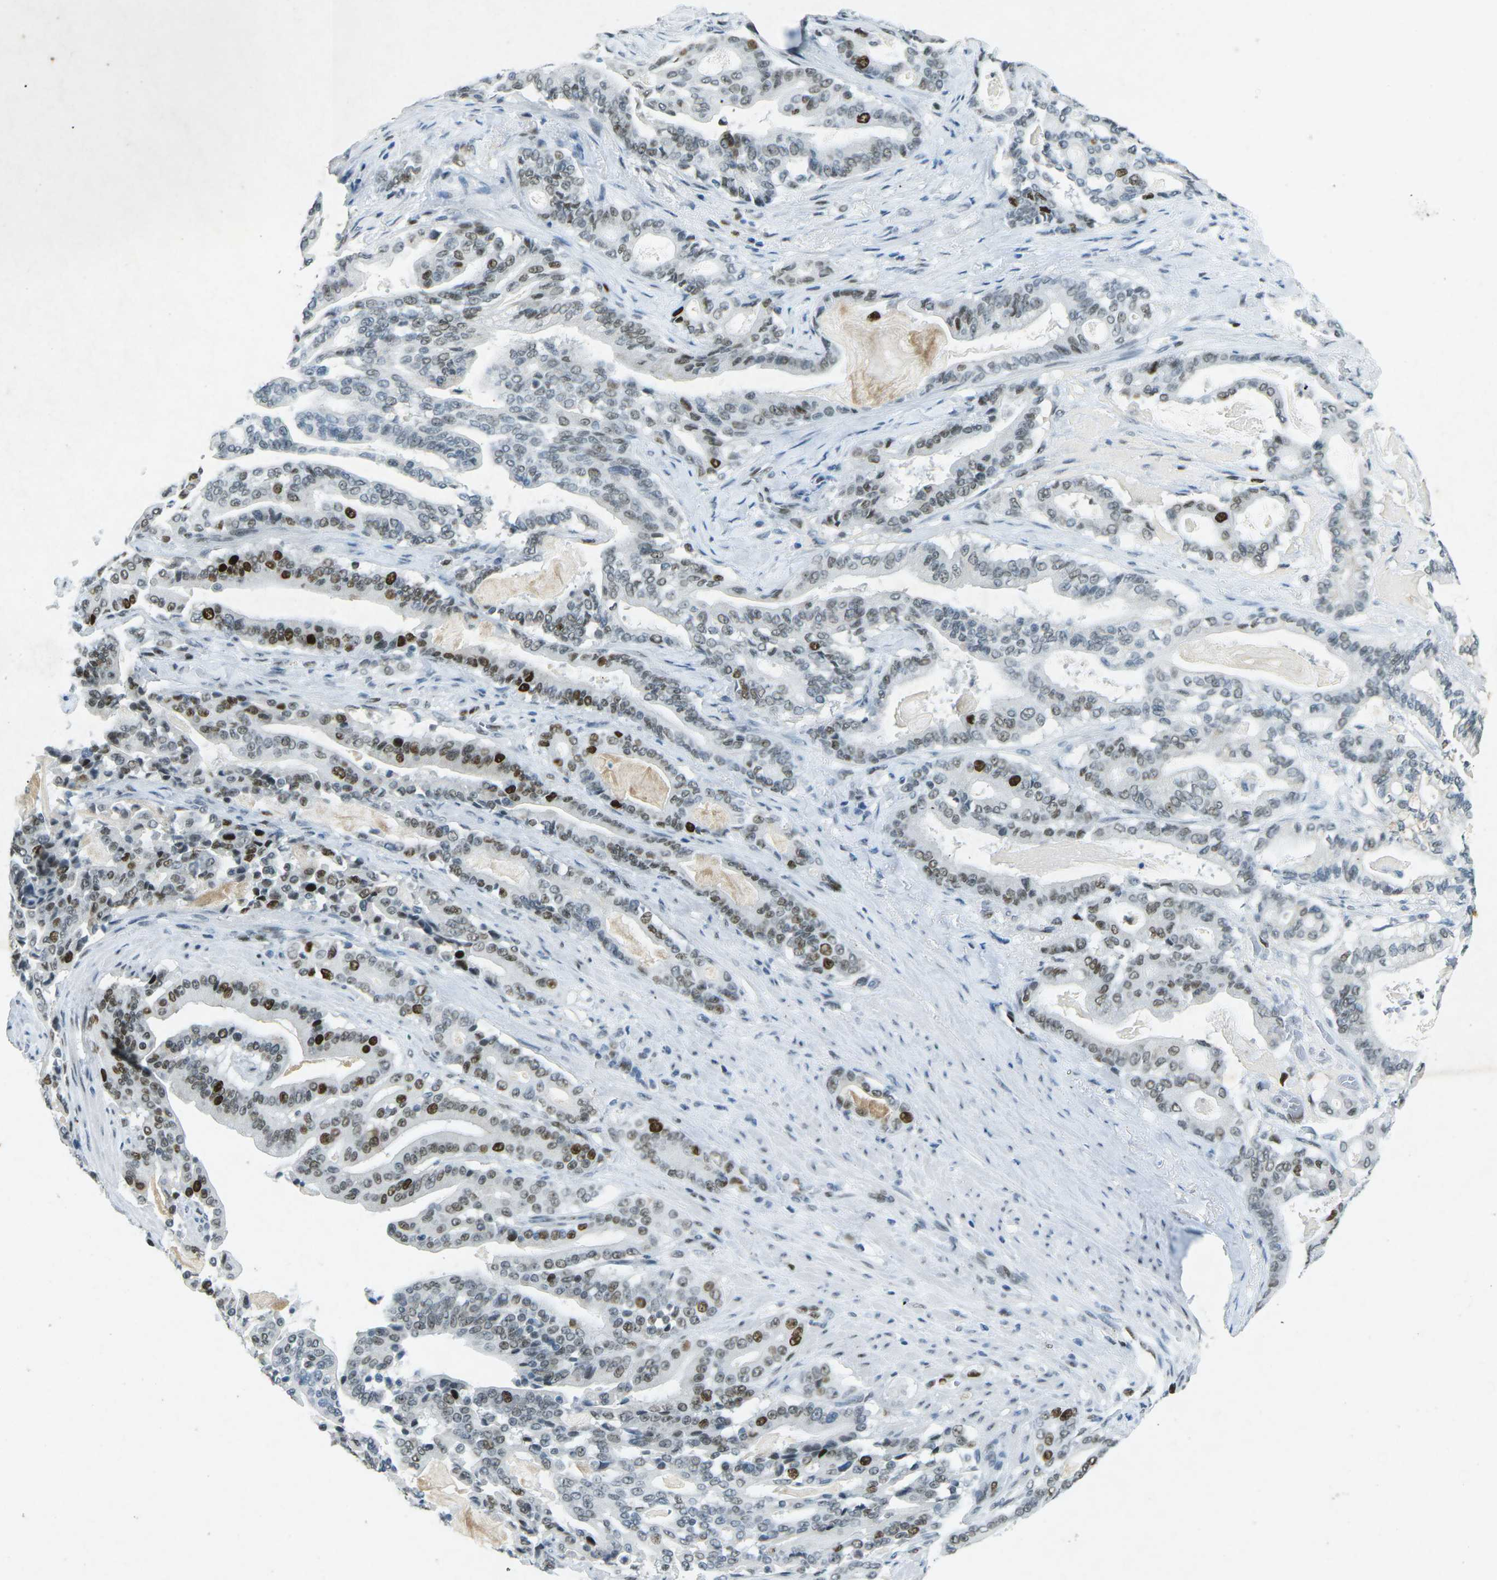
{"staining": {"intensity": "strong", "quantity": ">75%", "location": "nuclear"}, "tissue": "pancreatic cancer", "cell_type": "Tumor cells", "image_type": "cancer", "snomed": [{"axis": "morphology", "description": "Adenocarcinoma, NOS"}, {"axis": "topography", "description": "Pancreas"}], "caption": "Immunohistochemical staining of pancreatic cancer (adenocarcinoma) displays high levels of strong nuclear positivity in approximately >75% of tumor cells.", "gene": "RB1", "patient": {"sex": "male", "age": 63}}